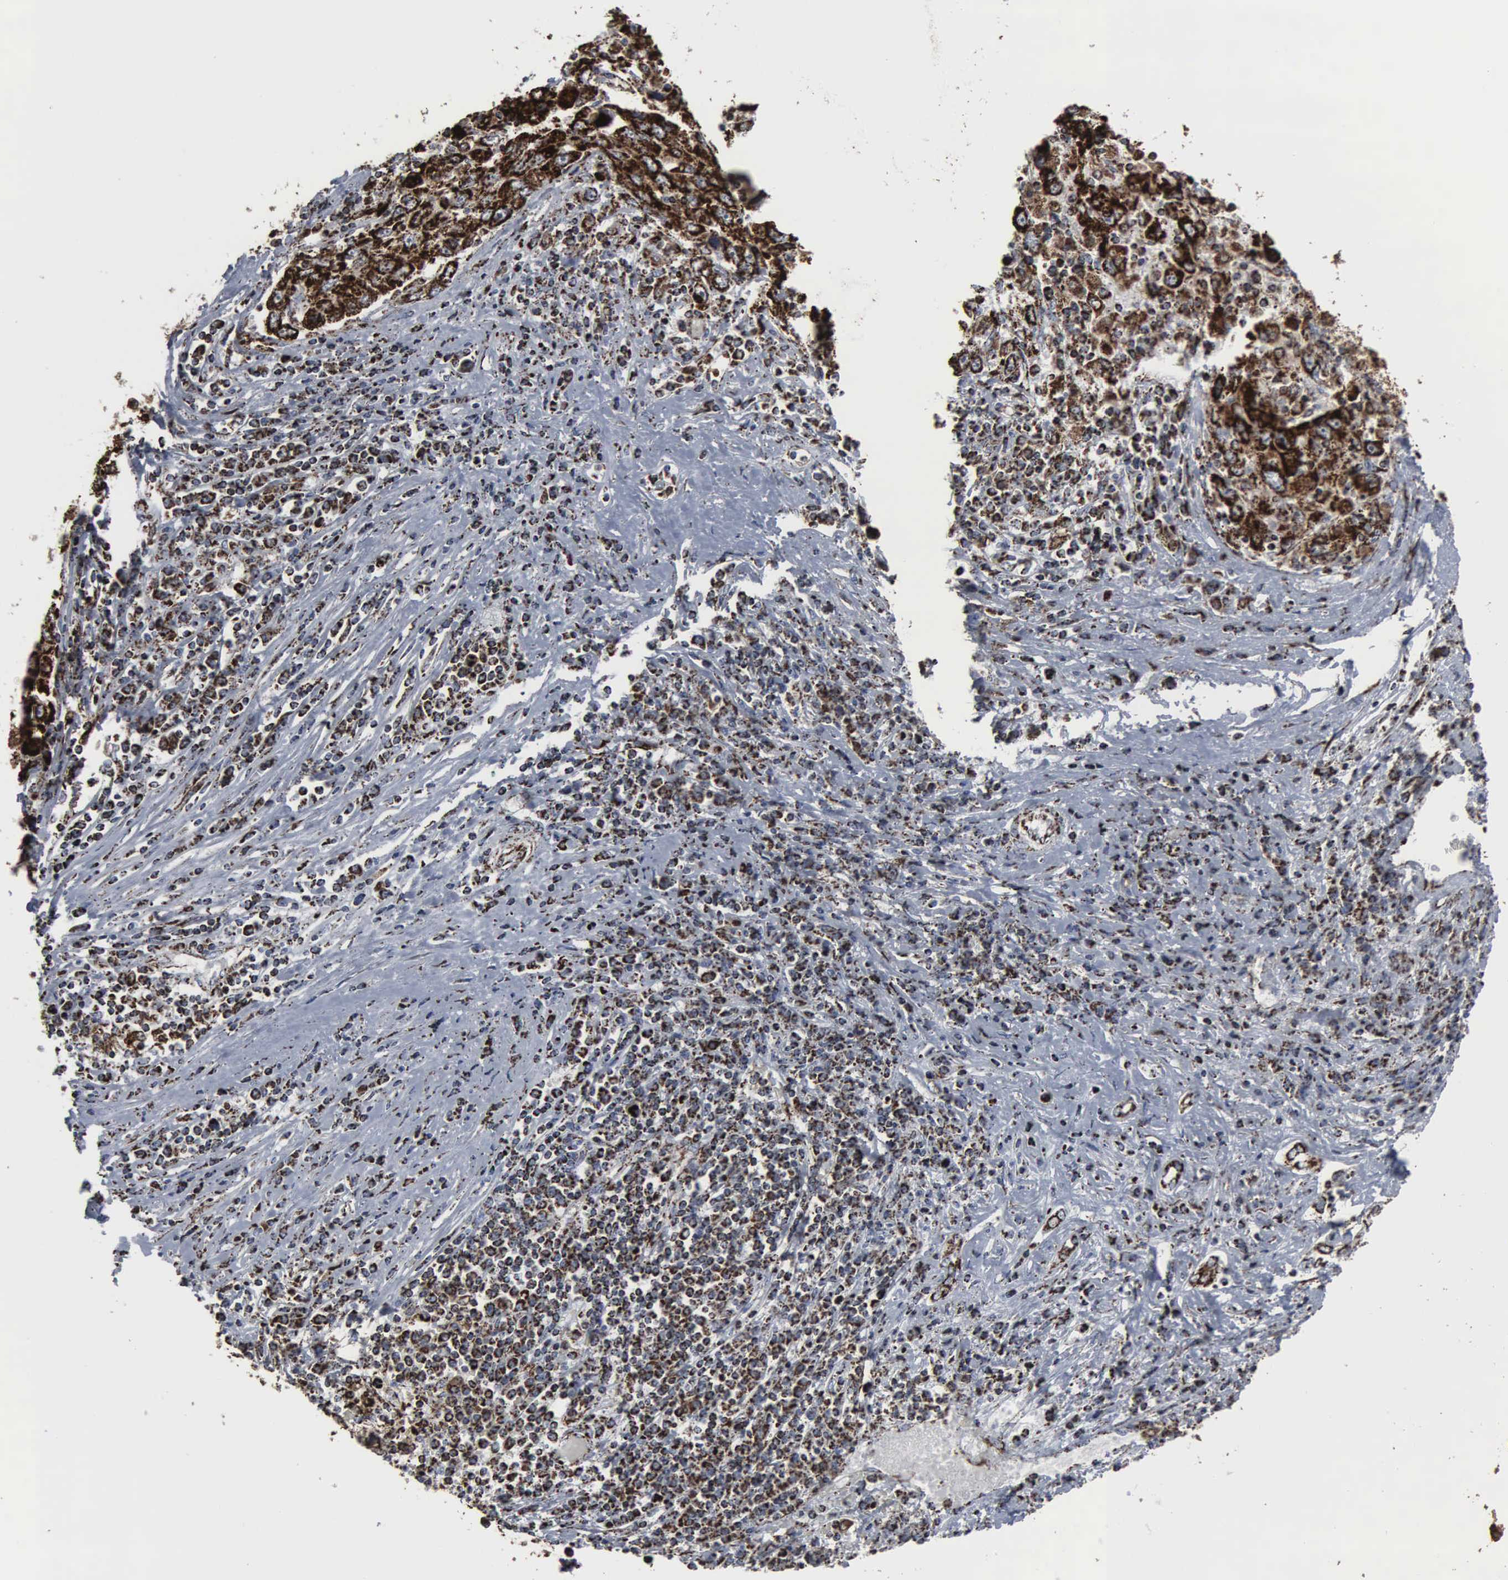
{"staining": {"intensity": "strong", "quantity": ">75%", "location": "cytoplasmic/membranous"}, "tissue": "liver cancer", "cell_type": "Tumor cells", "image_type": "cancer", "snomed": [{"axis": "morphology", "description": "Carcinoma, Hepatocellular, NOS"}, {"axis": "topography", "description": "Liver"}], "caption": "Approximately >75% of tumor cells in liver hepatocellular carcinoma display strong cytoplasmic/membranous protein positivity as visualized by brown immunohistochemical staining.", "gene": "HSPA9", "patient": {"sex": "male", "age": 49}}